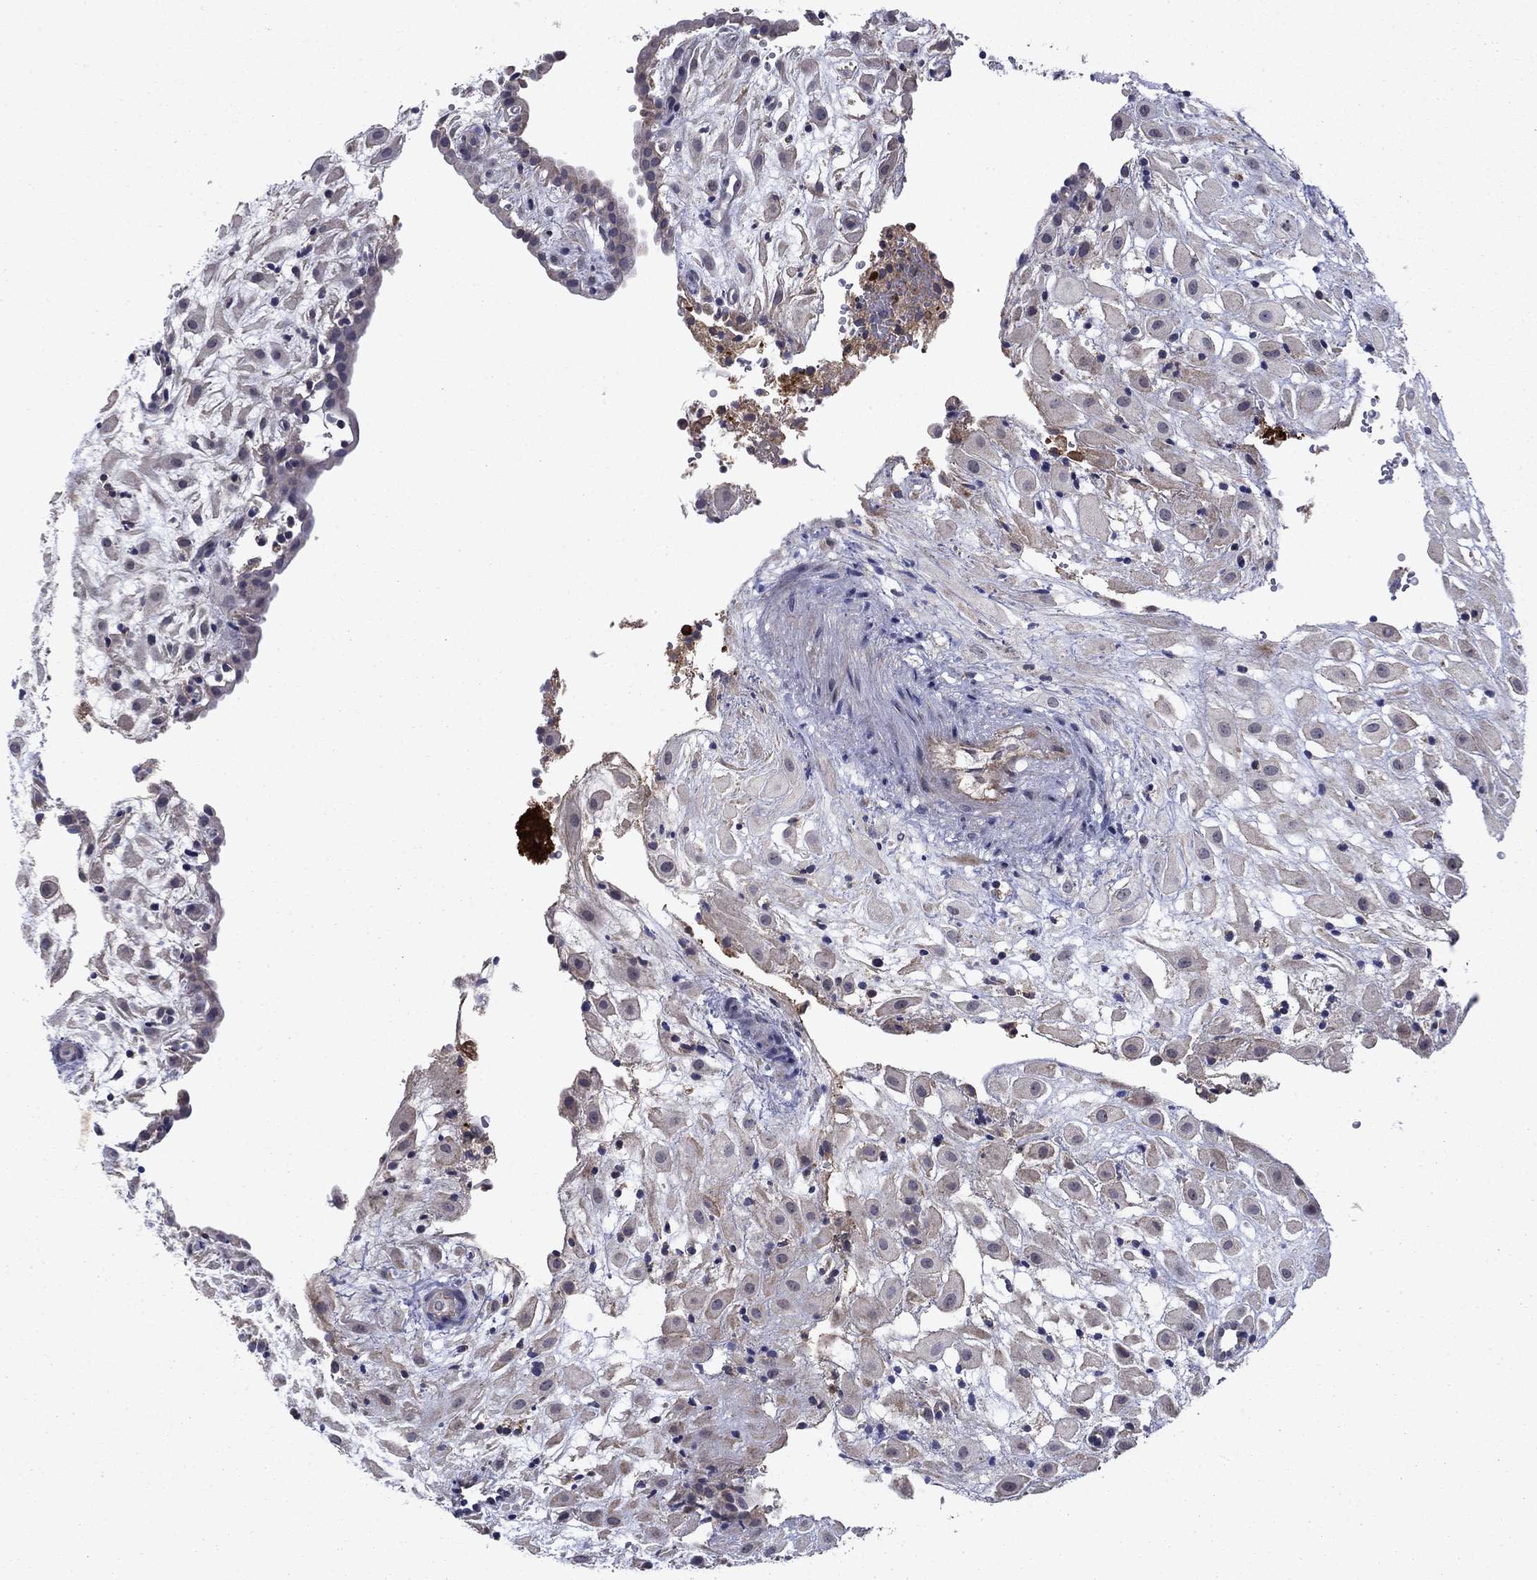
{"staining": {"intensity": "negative", "quantity": "none", "location": "none"}, "tissue": "placenta", "cell_type": "Decidual cells", "image_type": "normal", "snomed": [{"axis": "morphology", "description": "Normal tissue, NOS"}, {"axis": "topography", "description": "Placenta"}], "caption": "This histopathology image is of benign placenta stained with immunohistochemistry to label a protein in brown with the nuclei are counter-stained blue. There is no expression in decidual cells. (DAB (3,3'-diaminobenzidine) immunohistochemistry (IHC) visualized using brightfield microscopy, high magnification).", "gene": "DOP1B", "patient": {"sex": "female", "age": 24}}